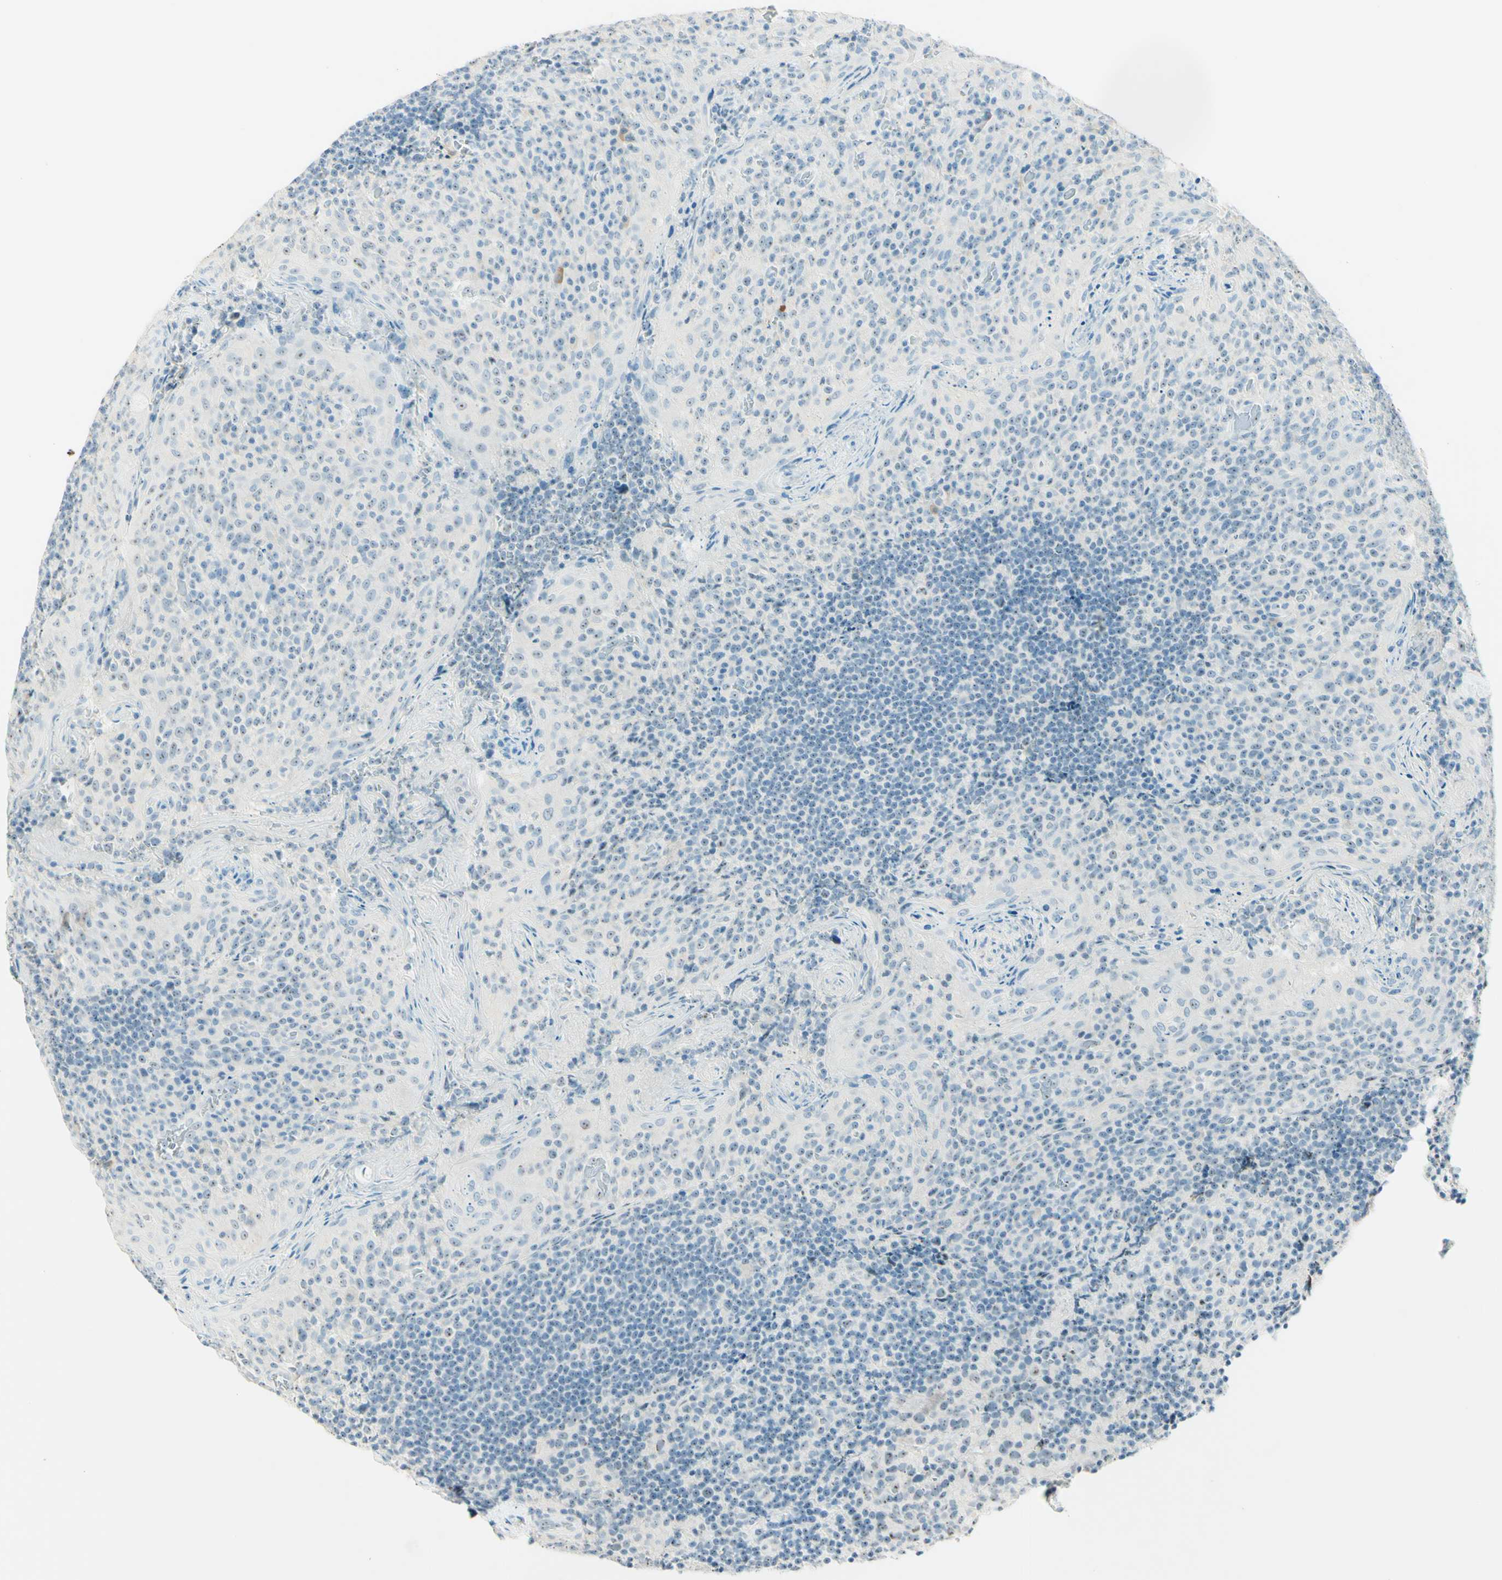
{"staining": {"intensity": "negative", "quantity": "none", "location": "none"}, "tissue": "tonsil", "cell_type": "Germinal center cells", "image_type": "normal", "snomed": [{"axis": "morphology", "description": "Normal tissue, NOS"}, {"axis": "topography", "description": "Tonsil"}], "caption": "Immunohistochemistry photomicrograph of benign tonsil: human tonsil stained with DAB reveals no significant protein expression in germinal center cells. Nuclei are stained in blue.", "gene": "FMR1NB", "patient": {"sex": "male", "age": 17}}